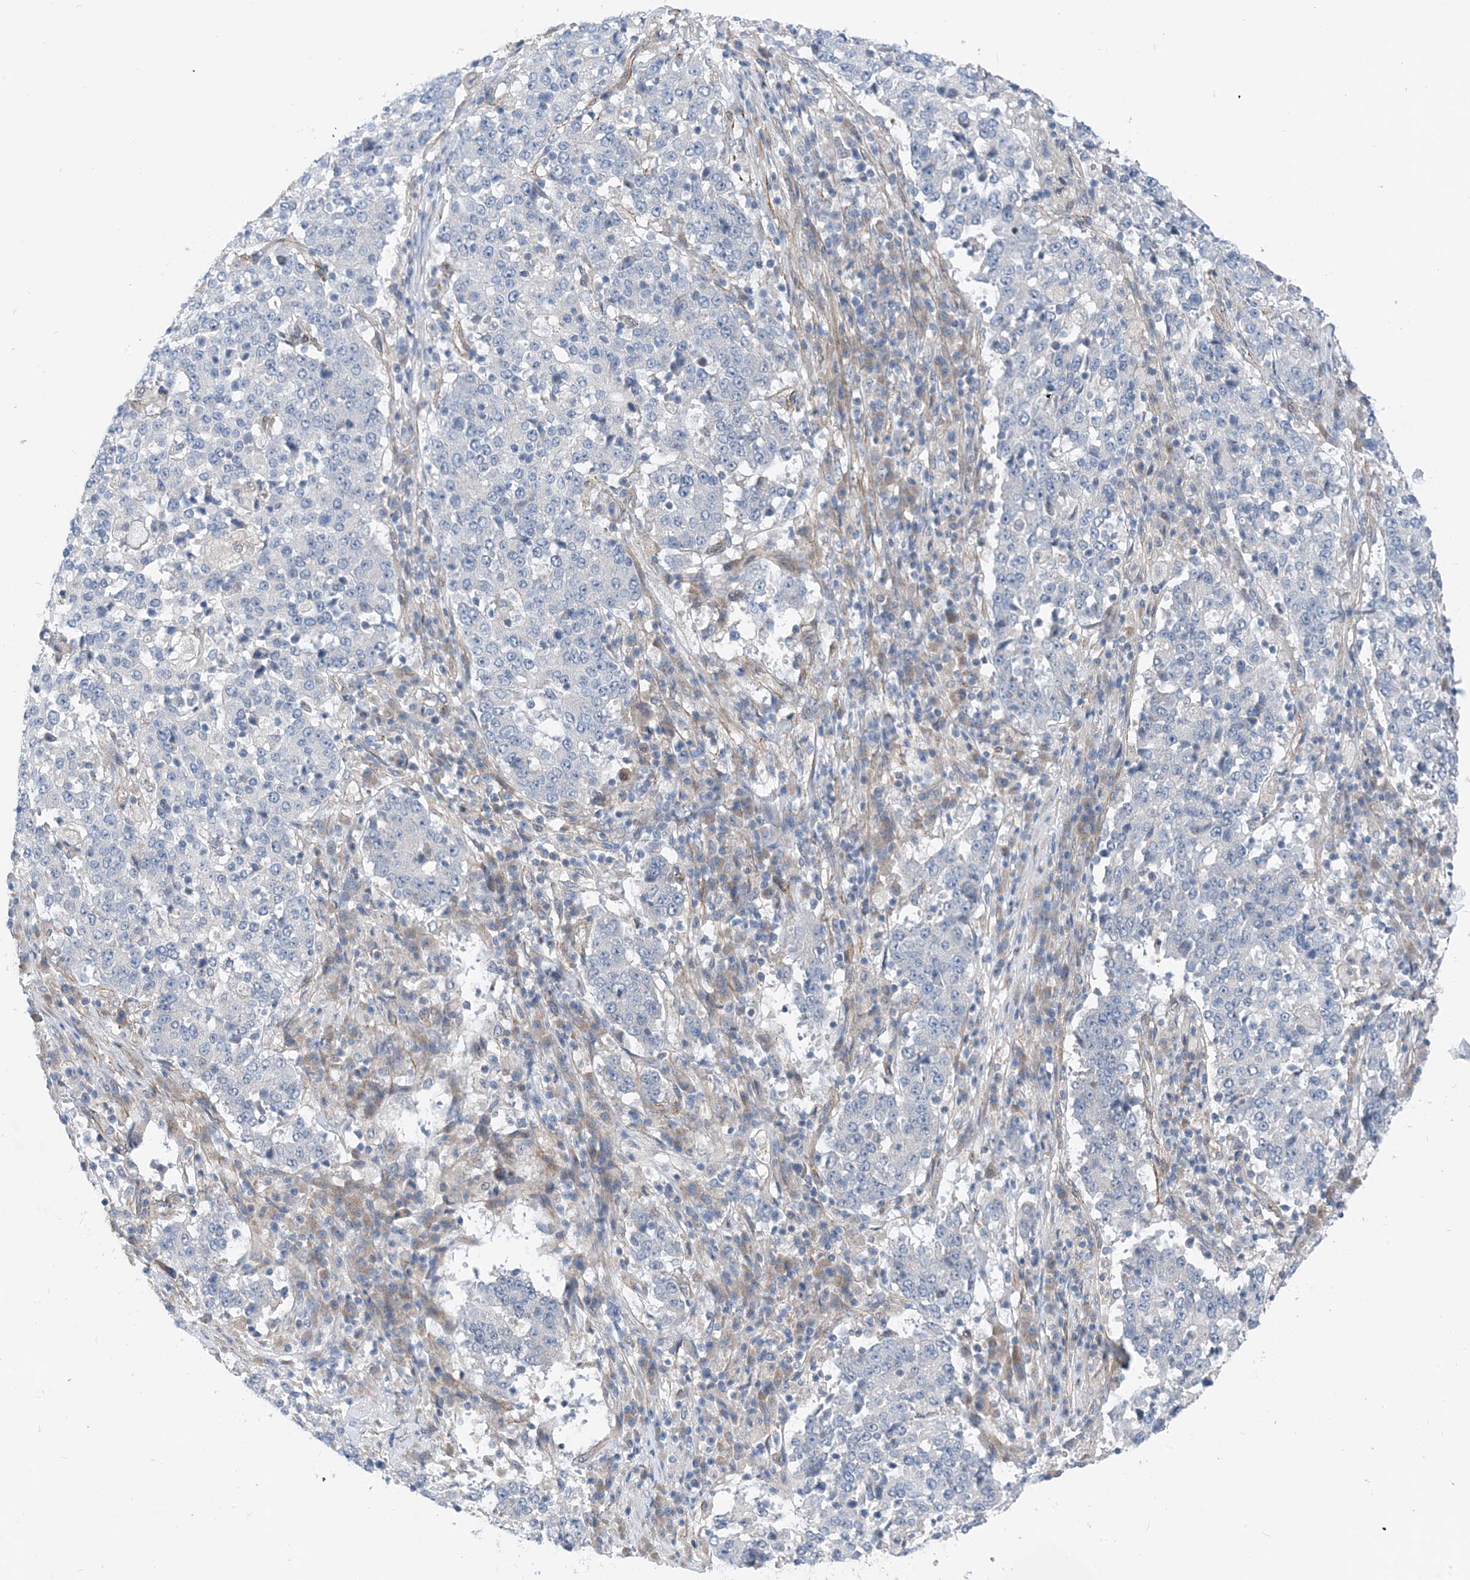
{"staining": {"intensity": "negative", "quantity": "none", "location": "none"}, "tissue": "stomach cancer", "cell_type": "Tumor cells", "image_type": "cancer", "snomed": [{"axis": "morphology", "description": "Adenocarcinoma, NOS"}, {"axis": "topography", "description": "Stomach"}], "caption": "Immunohistochemistry (IHC) of stomach cancer (adenocarcinoma) displays no positivity in tumor cells.", "gene": "PLEKHA3", "patient": {"sex": "male", "age": 59}}